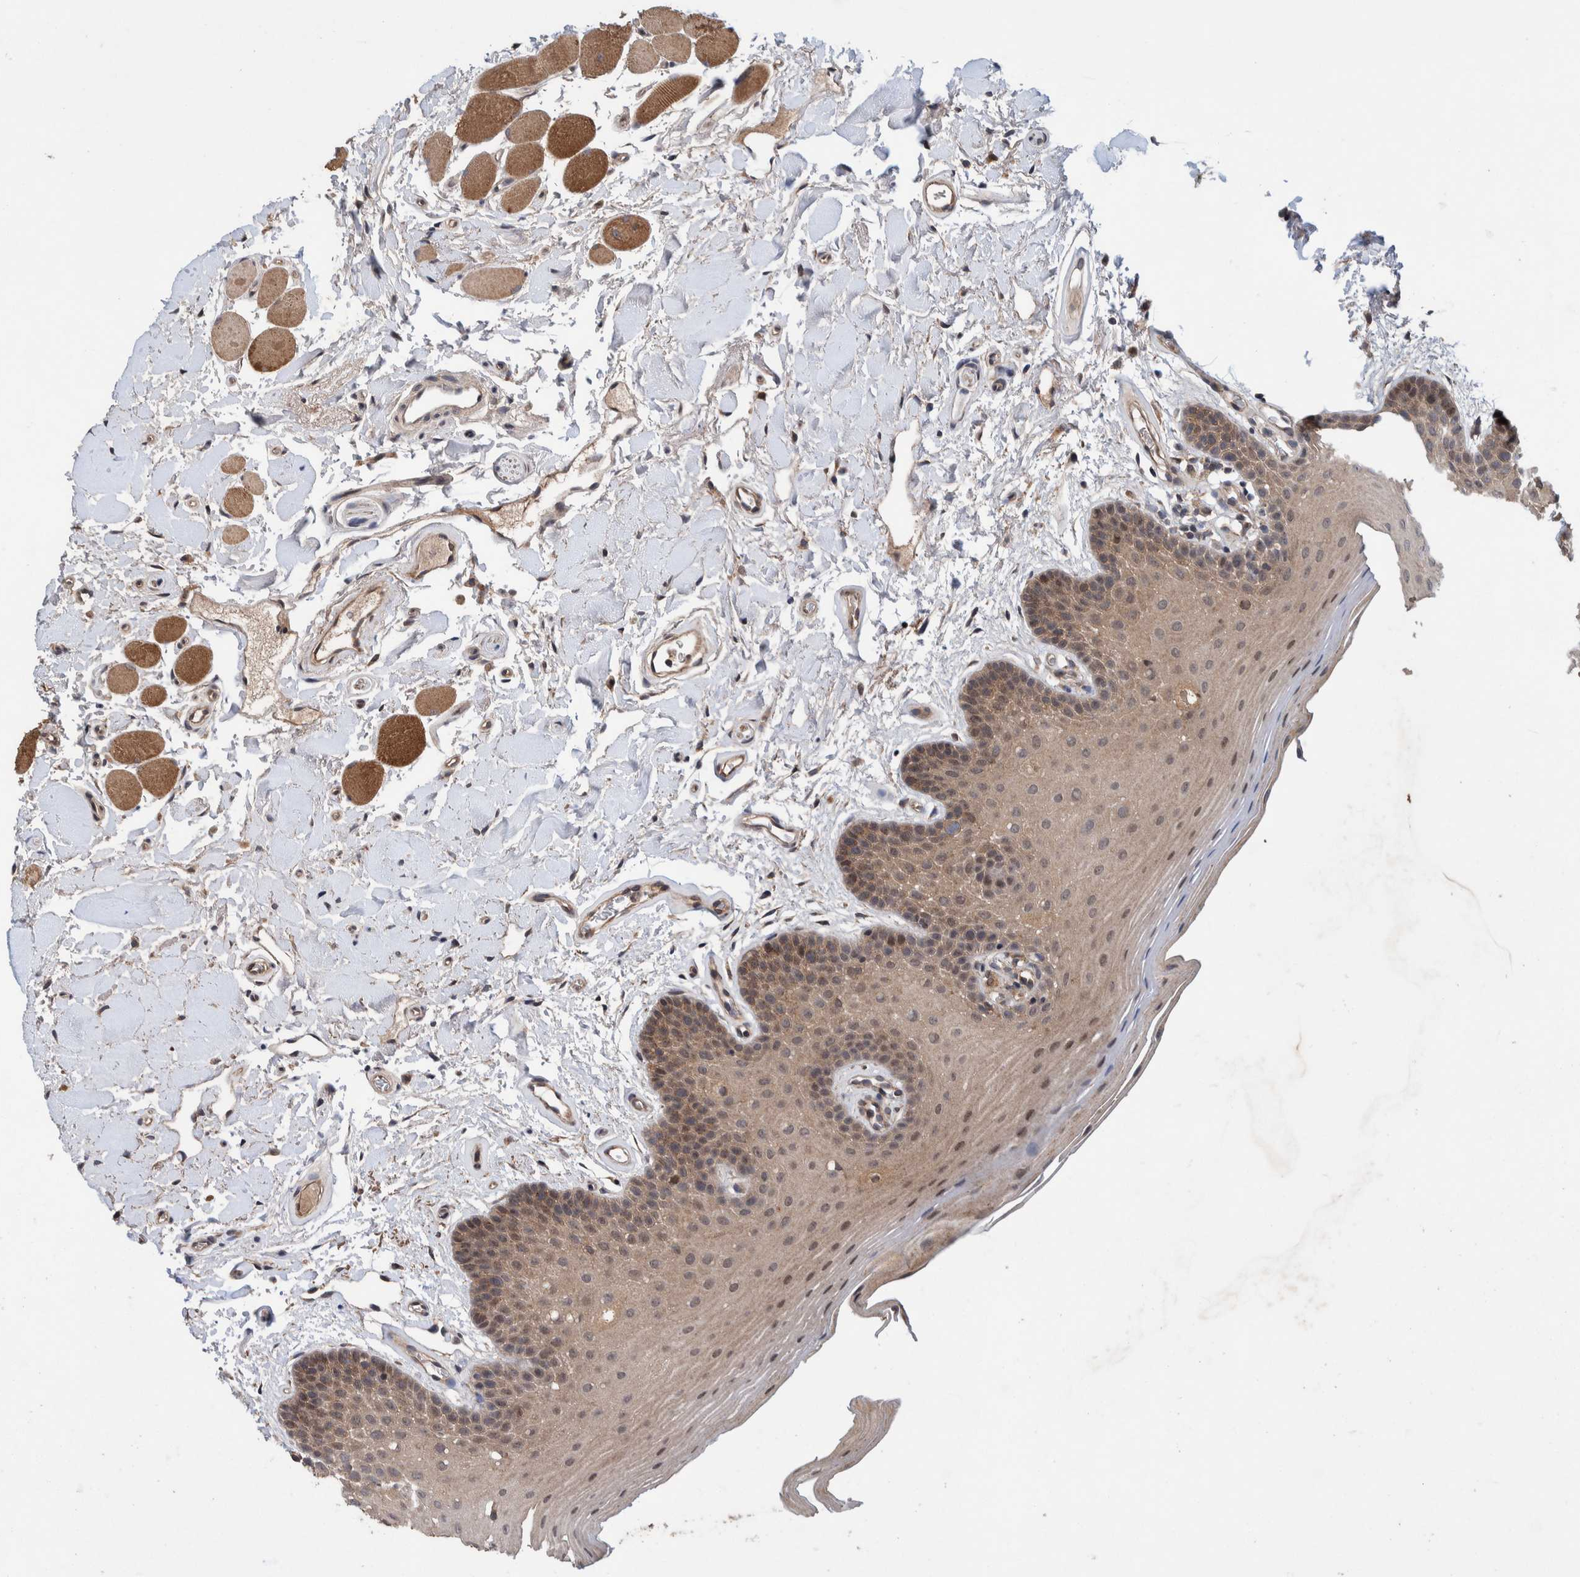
{"staining": {"intensity": "weak", "quantity": ">75%", "location": "cytoplasmic/membranous"}, "tissue": "oral mucosa", "cell_type": "Squamous epithelial cells", "image_type": "normal", "snomed": [{"axis": "morphology", "description": "Normal tissue, NOS"}, {"axis": "topography", "description": "Oral tissue"}], "caption": "Immunohistochemical staining of benign human oral mucosa reveals >75% levels of weak cytoplasmic/membranous protein staining in approximately >75% of squamous epithelial cells. (DAB IHC with brightfield microscopy, high magnification).", "gene": "PIK3R6", "patient": {"sex": "male", "age": 62}}